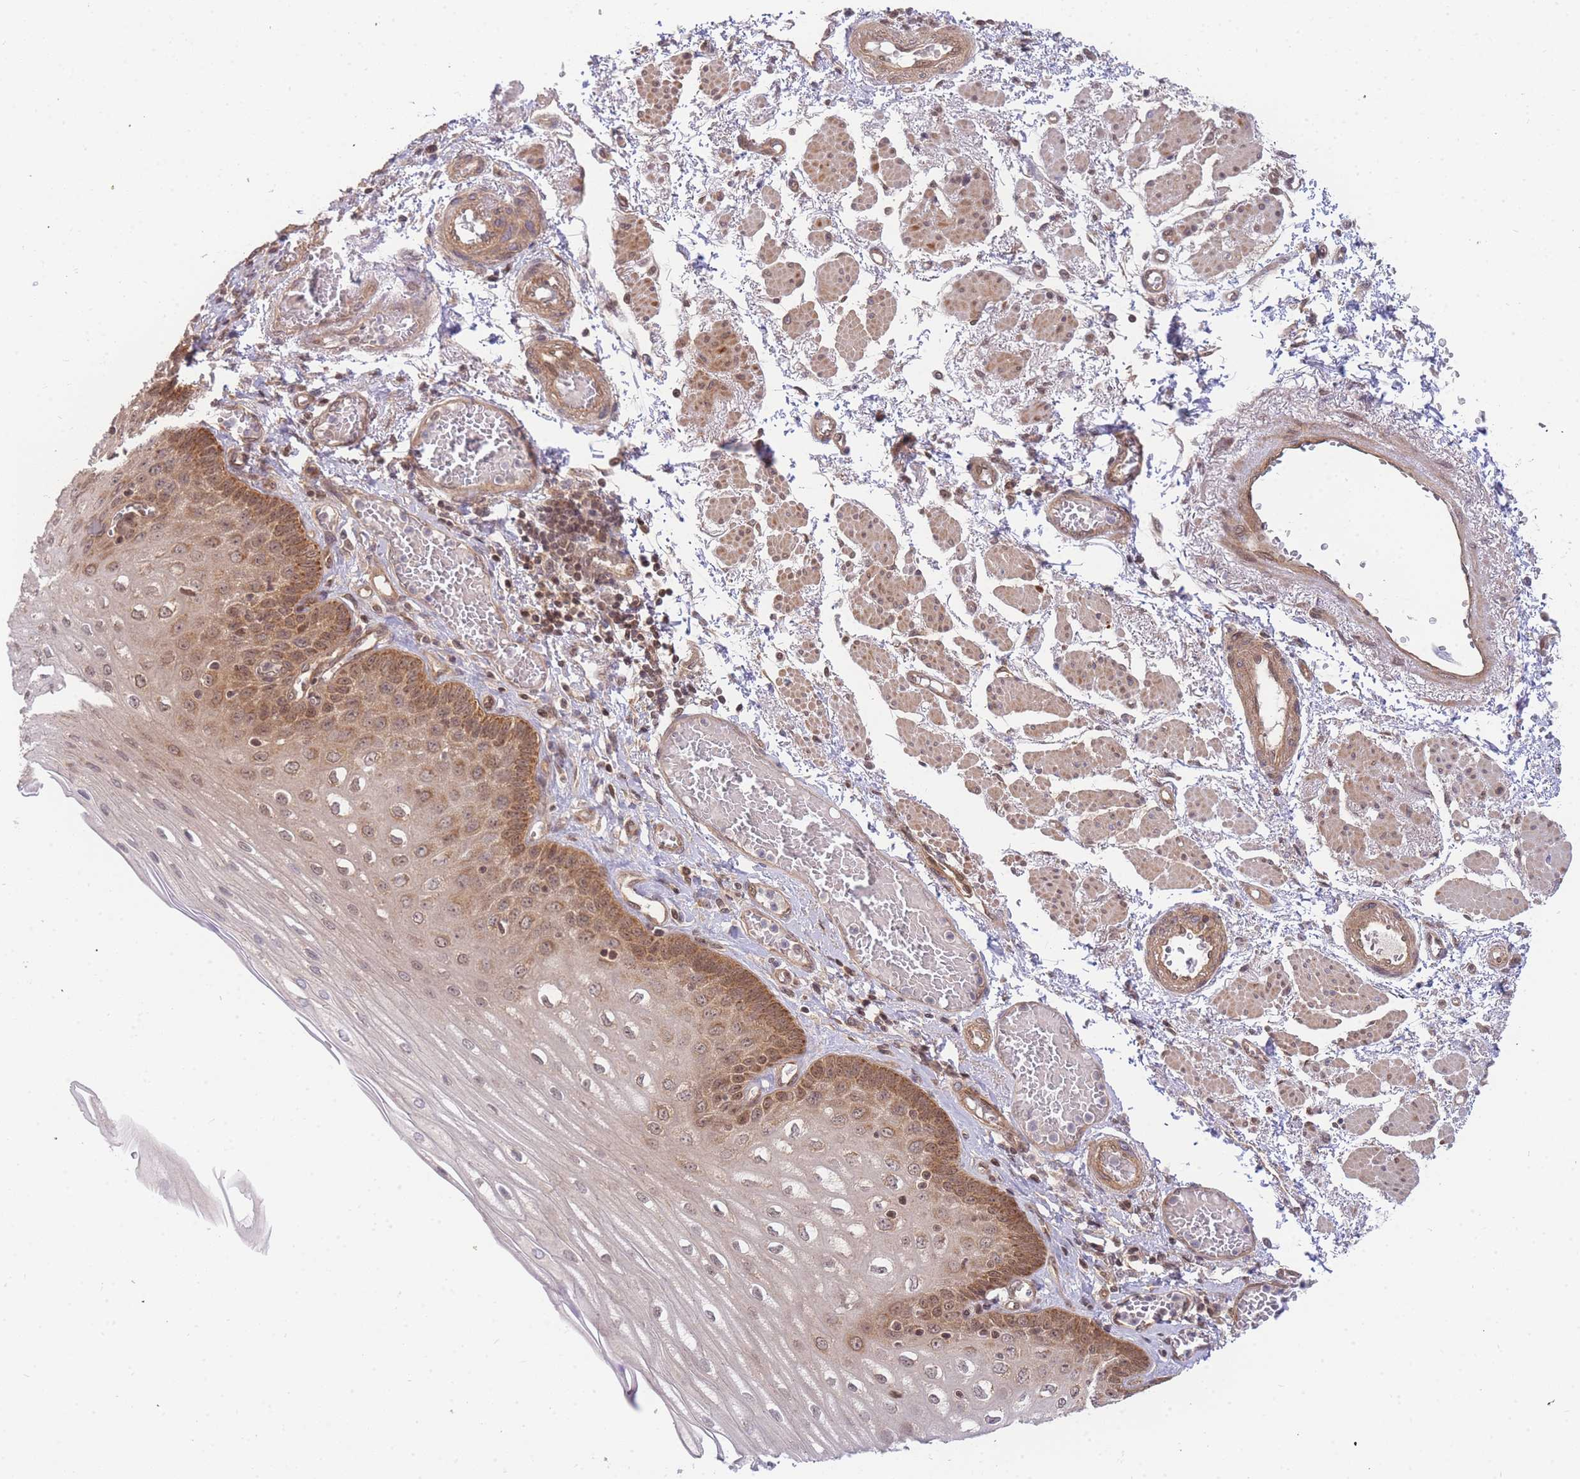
{"staining": {"intensity": "moderate", "quantity": ">75%", "location": "cytoplasmic/membranous,nuclear"}, "tissue": "esophagus", "cell_type": "Squamous epithelial cells", "image_type": "normal", "snomed": [{"axis": "morphology", "description": "Normal tissue, NOS"}, {"axis": "topography", "description": "Esophagus"}], "caption": "Protein staining reveals moderate cytoplasmic/membranous,nuclear staining in approximately >75% of squamous epithelial cells in benign esophagus.", "gene": "KIAA1191", "patient": {"sex": "male", "age": 81}}